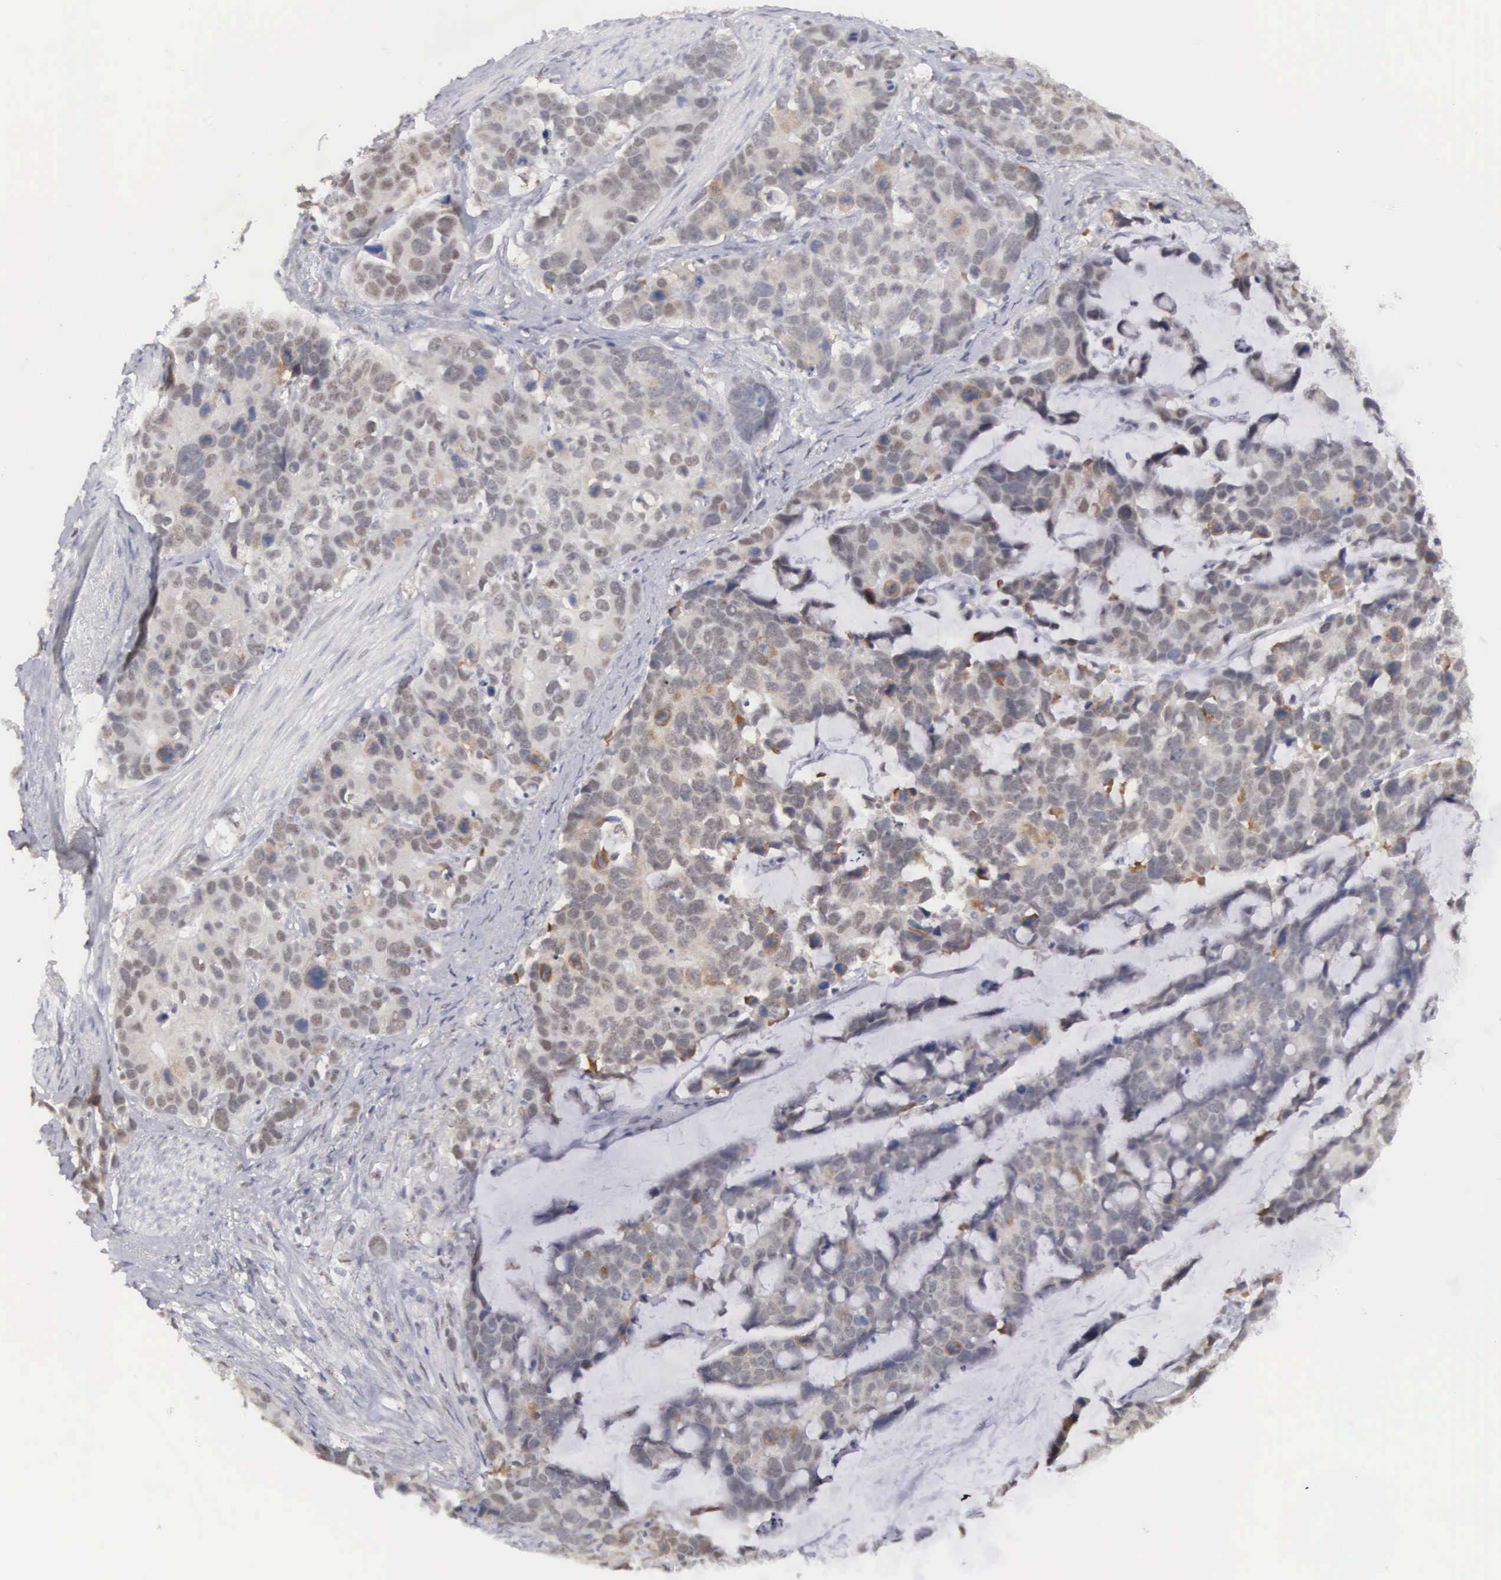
{"staining": {"intensity": "weak", "quantity": "<25%", "location": "cytoplasmic/membranous,nuclear"}, "tissue": "stomach cancer", "cell_type": "Tumor cells", "image_type": "cancer", "snomed": [{"axis": "morphology", "description": "Adenocarcinoma, NOS"}, {"axis": "topography", "description": "Stomach, upper"}], "caption": "Protein analysis of stomach cancer demonstrates no significant expression in tumor cells.", "gene": "MNAT1", "patient": {"sex": "male", "age": 71}}